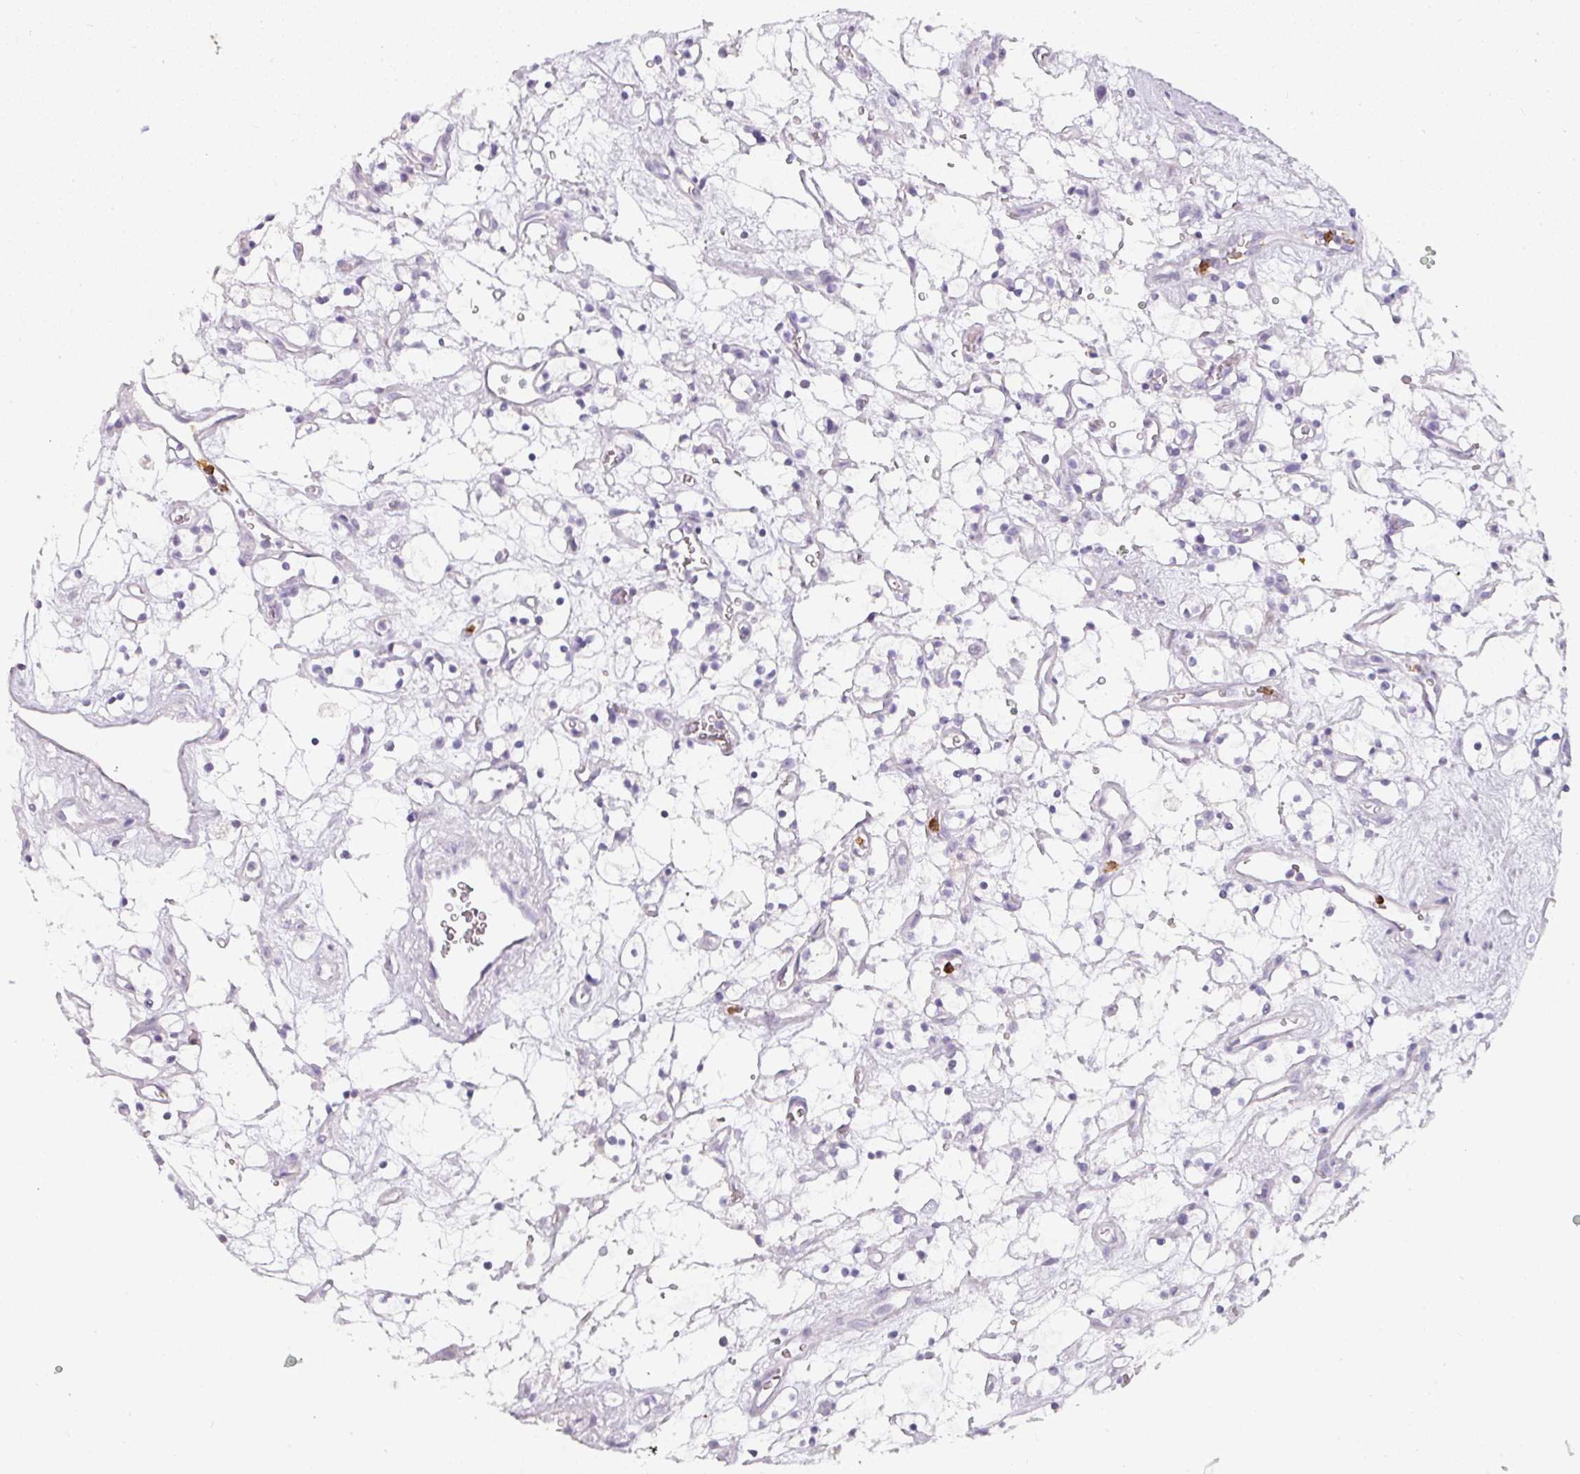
{"staining": {"intensity": "negative", "quantity": "none", "location": "none"}, "tissue": "renal cancer", "cell_type": "Tumor cells", "image_type": "cancer", "snomed": [{"axis": "morphology", "description": "Adenocarcinoma, NOS"}, {"axis": "topography", "description": "Kidney"}], "caption": "Immunohistochemistry (IHC) image of neoplastic tissue: human renal cancer (adenocarcinoma) stained with DAB demonstrates no significant protein staining in tumor cells.", "gene": "CAMP", "patient": {"sex": "female", "age": 69}}